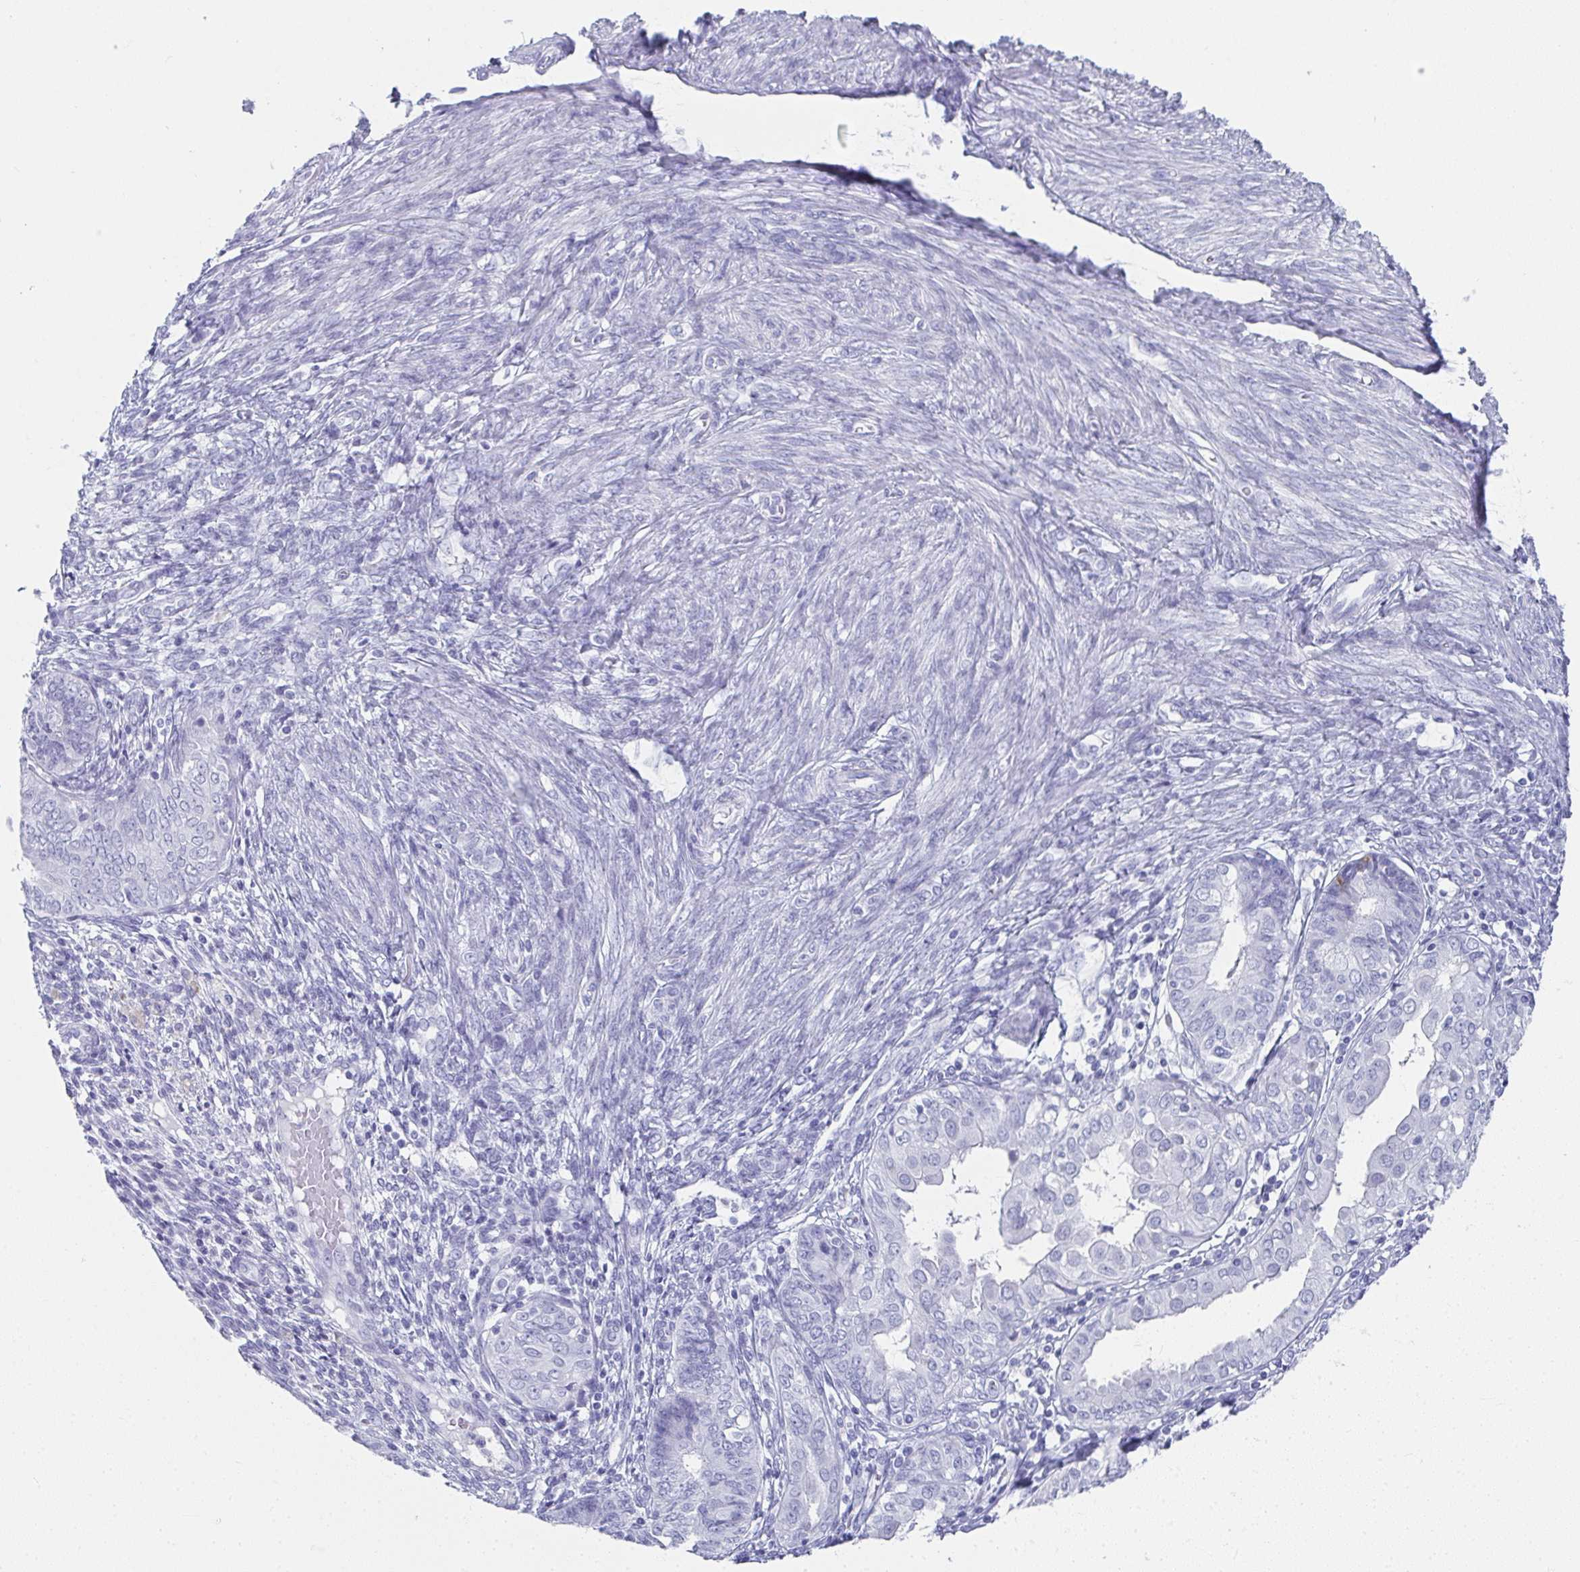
{"staining": {"intensity": "negative", "quantity": "none", "location": "none"}, "tissue": "endometrial cancer", "cell_type": "Tumor cells", "image_type": "cancer", "snomed": [{"axis": "morphology", "description": "Adenocarcinoma, NOS"}, {"axis": "topography", "description": "Endometrium"}], "caption": "Immunohistochemistry image of neoplastic tissue: endometrial cancer stained with DAB reveals no significant protein expression in tumor cells.", "gene": "SYCP1", "patient": {"sex": "female", "age": 68}}